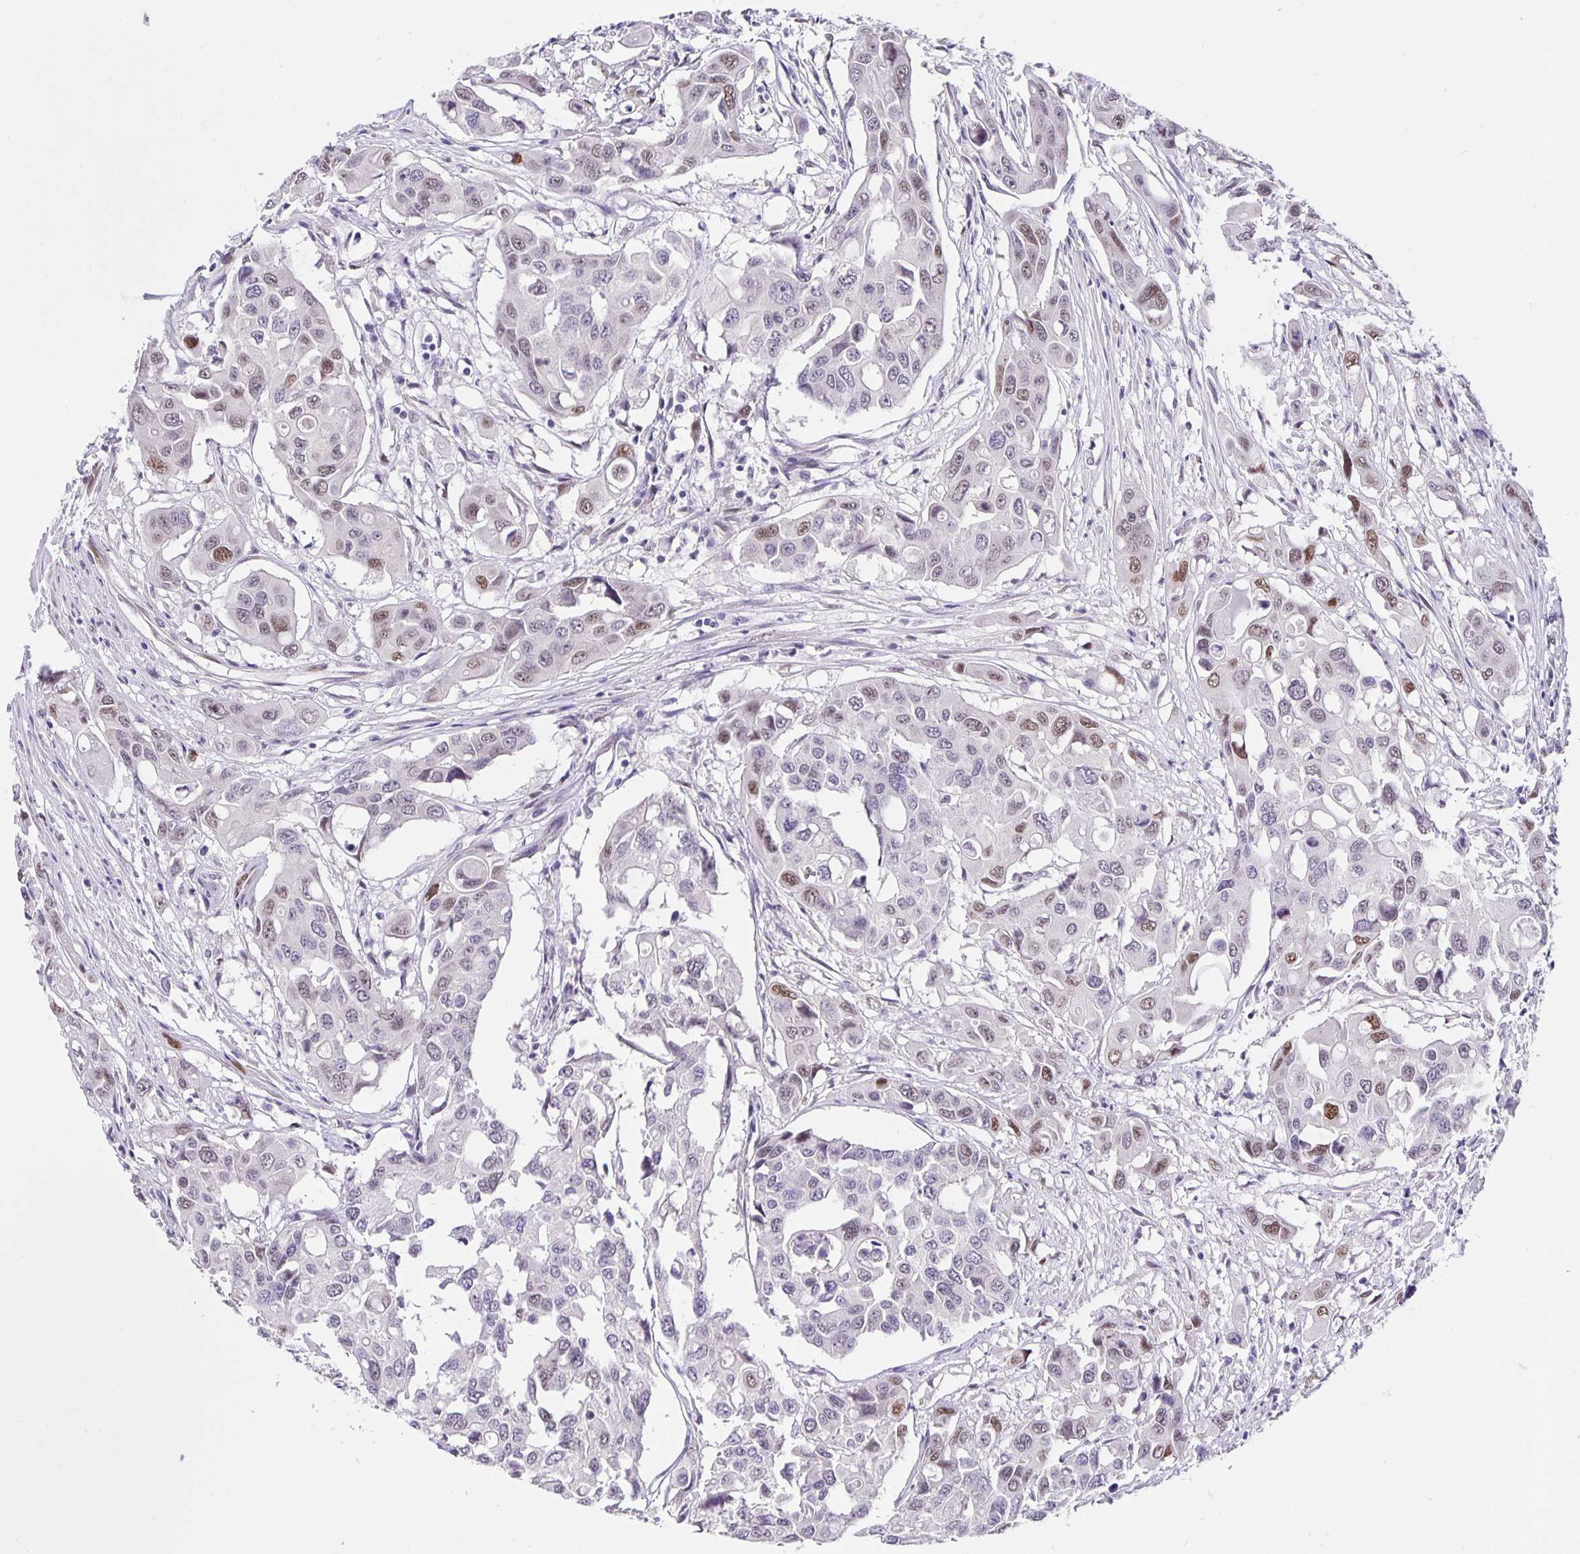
{"staining": {"intensity": "weak", "quantity": "<25%", "location": "nuclear"}, "tissue": "colorectal cancer", "cell_type": "Tumor cells", "image_type": "cancer", "snomed": [{"axis": "morphology", "description": "Adenocarcinoma, NOS"}, {"axis": "topography", "description": "Colon"}], "caption": "Tumor cells show no significant staining in colorectal cancer.", "gene": "FOSL2", "patient": {"sex": "male", "age": 77}}